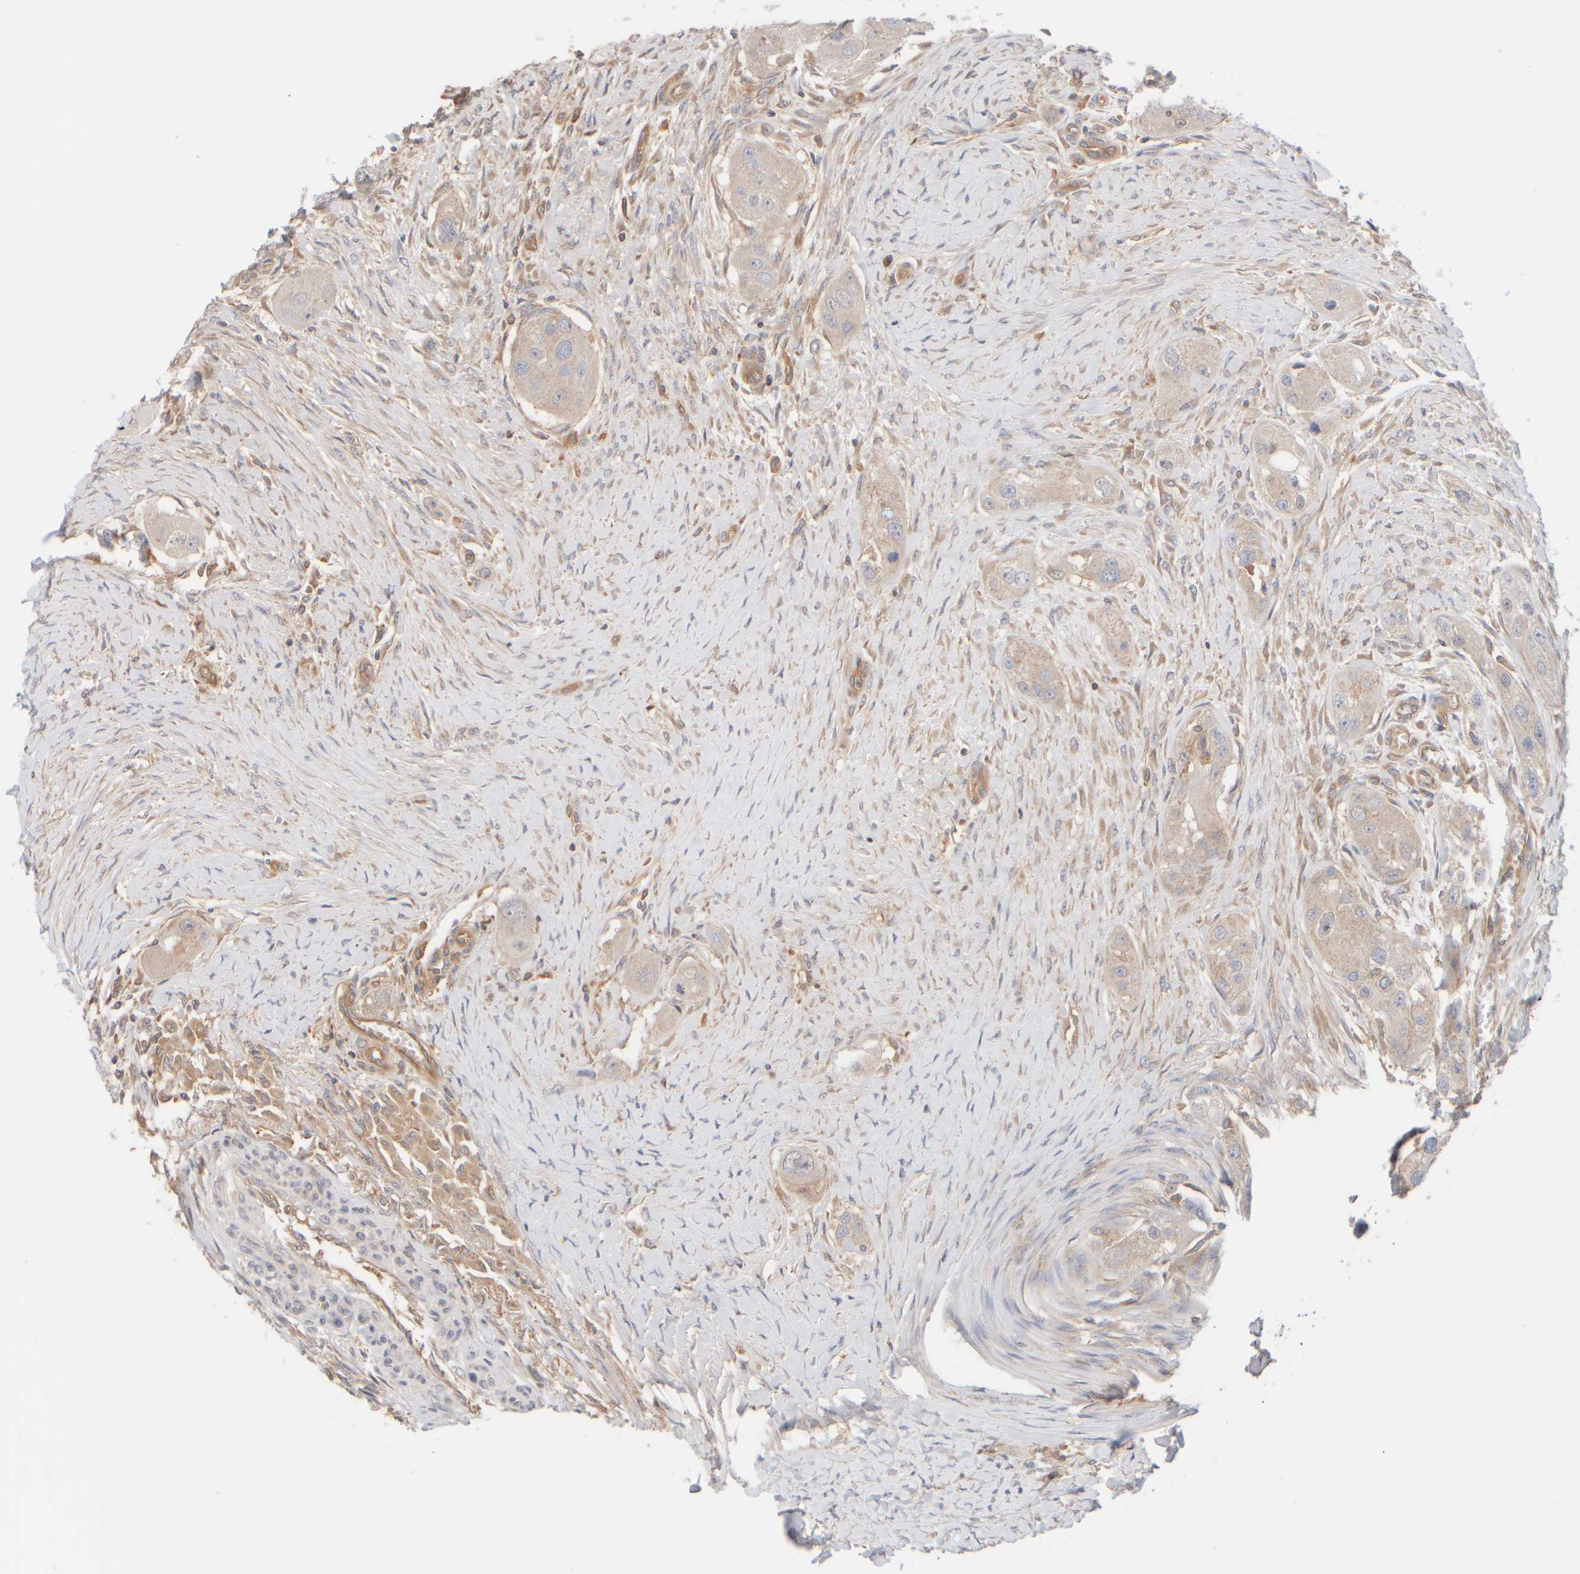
{"staining": {"intensity": "weak", "quantity": "<25%", "location": "cytoplasmic/membranous"}, "tissue": "head and neck cancer", "cell_type": "Tumor cells", "image_type": "cancer", "snomed": [{"axis": "morphology", "description": "Normal tissue, NOS"}, {"axis": "morphology", "description": "Squamous cell carcinoma, NOS"}, {"axis": "topography", "description": "Skeletal muscle"}, {"axis": "topography", "description": "Head-Neck"}], "caption": "A high-resolution image shows immunohistochemistry (IHC) staining of squamous cell carcinoma (head and neck), which shows no significant expression in tumor cells.", "gene": "RABEP1", "patient": {"sex": "male", "age": 51}}